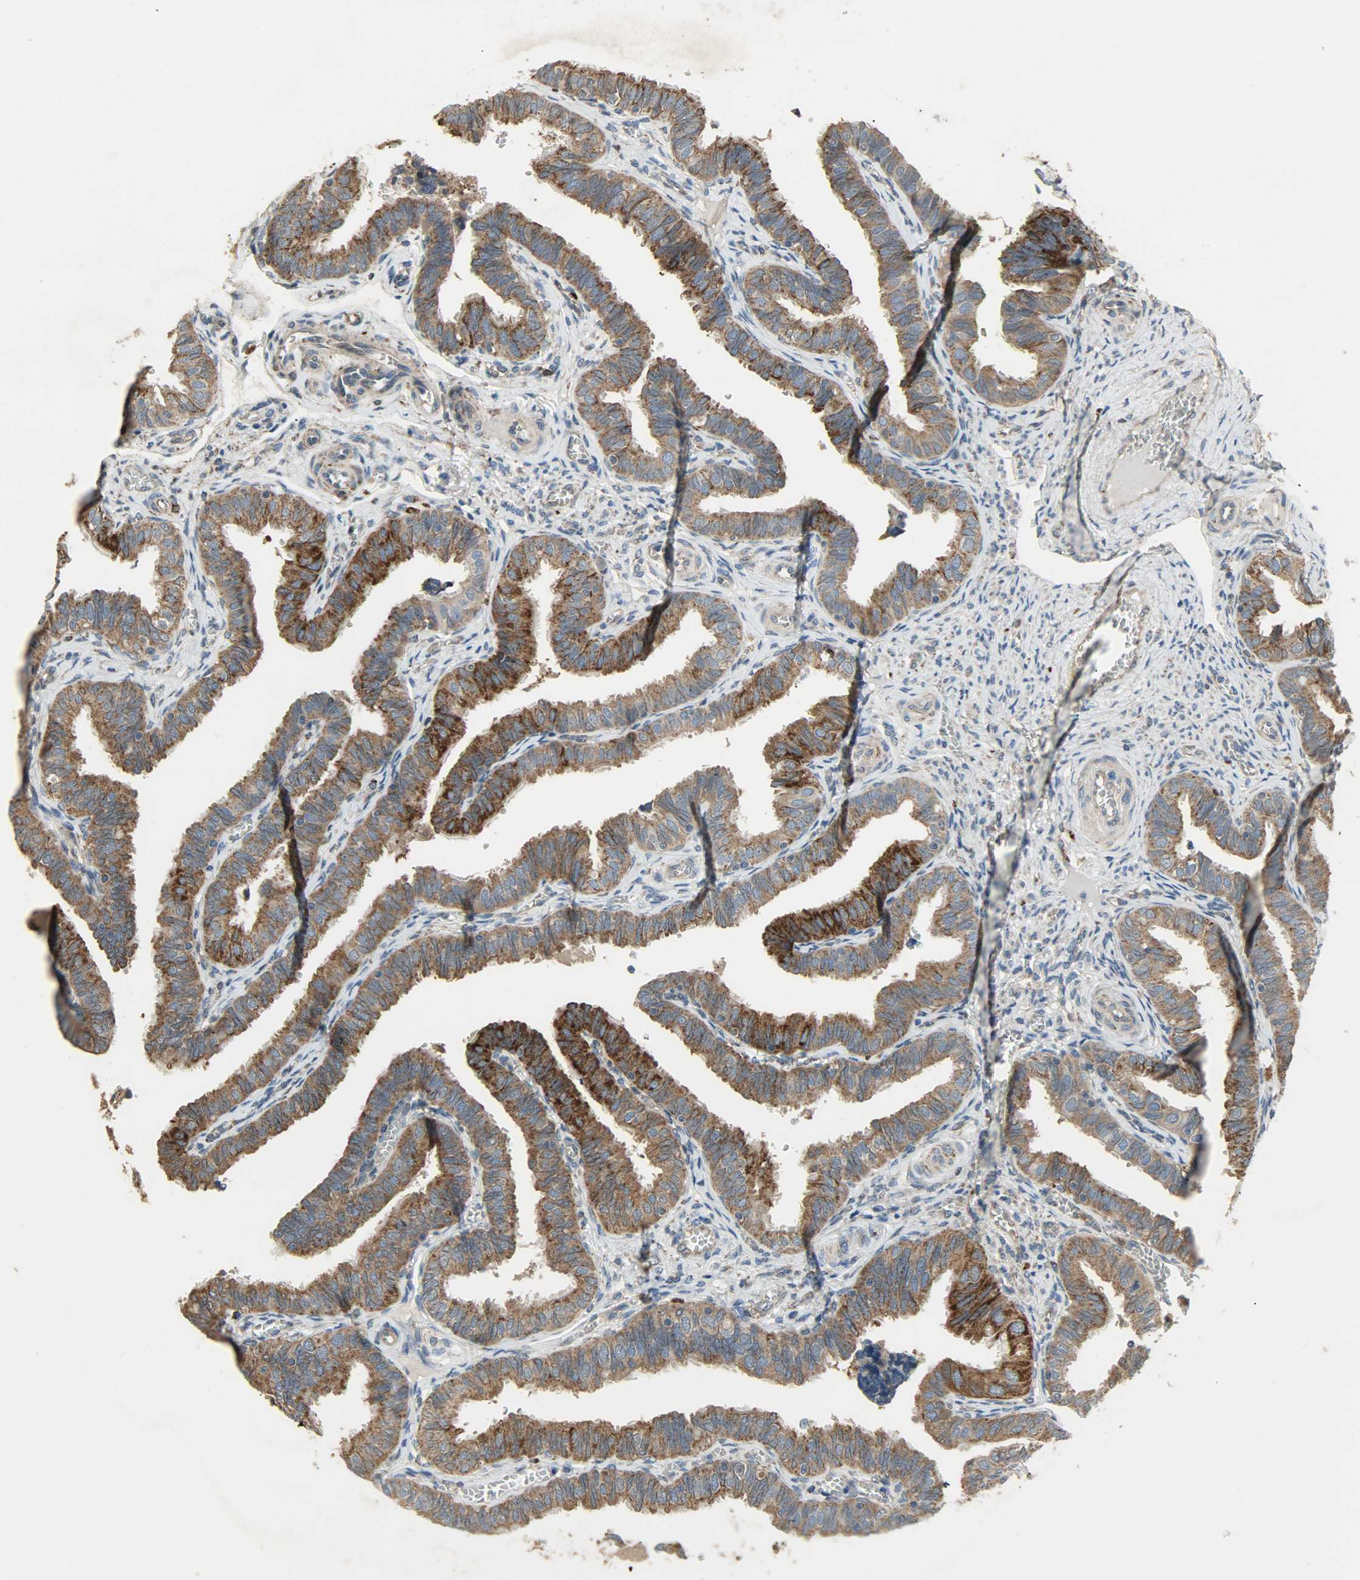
{"staining": {"intensity": "strong", "quantity": ">75%", "location": "cytoplasmic/membranous"}, "tissue": "fallopian tube", "cell_type": "Glandular cells", "image_type": "normal", "snomed": [{"axis": "morphology", "description": "Normal tissue, NOS"}, {"axis": "topography", "description": "Fallopian tube"}], "caption": "Immunohistochemistry (IHC) staining of benign fallopian tube, which demonstrates high levels of strong cytoplasmic/membranous staining in about >75% of glandular cells indicating strong cytoplasmic/membranous protein staining. The staining was performed using DAB (3,3'-diaminobenzidine) (brown) for protein detection and nuclei were counterstained in hematoxylin (blue).", "gene": "AMT", "patient": {"sex": "female", "age": 46}}